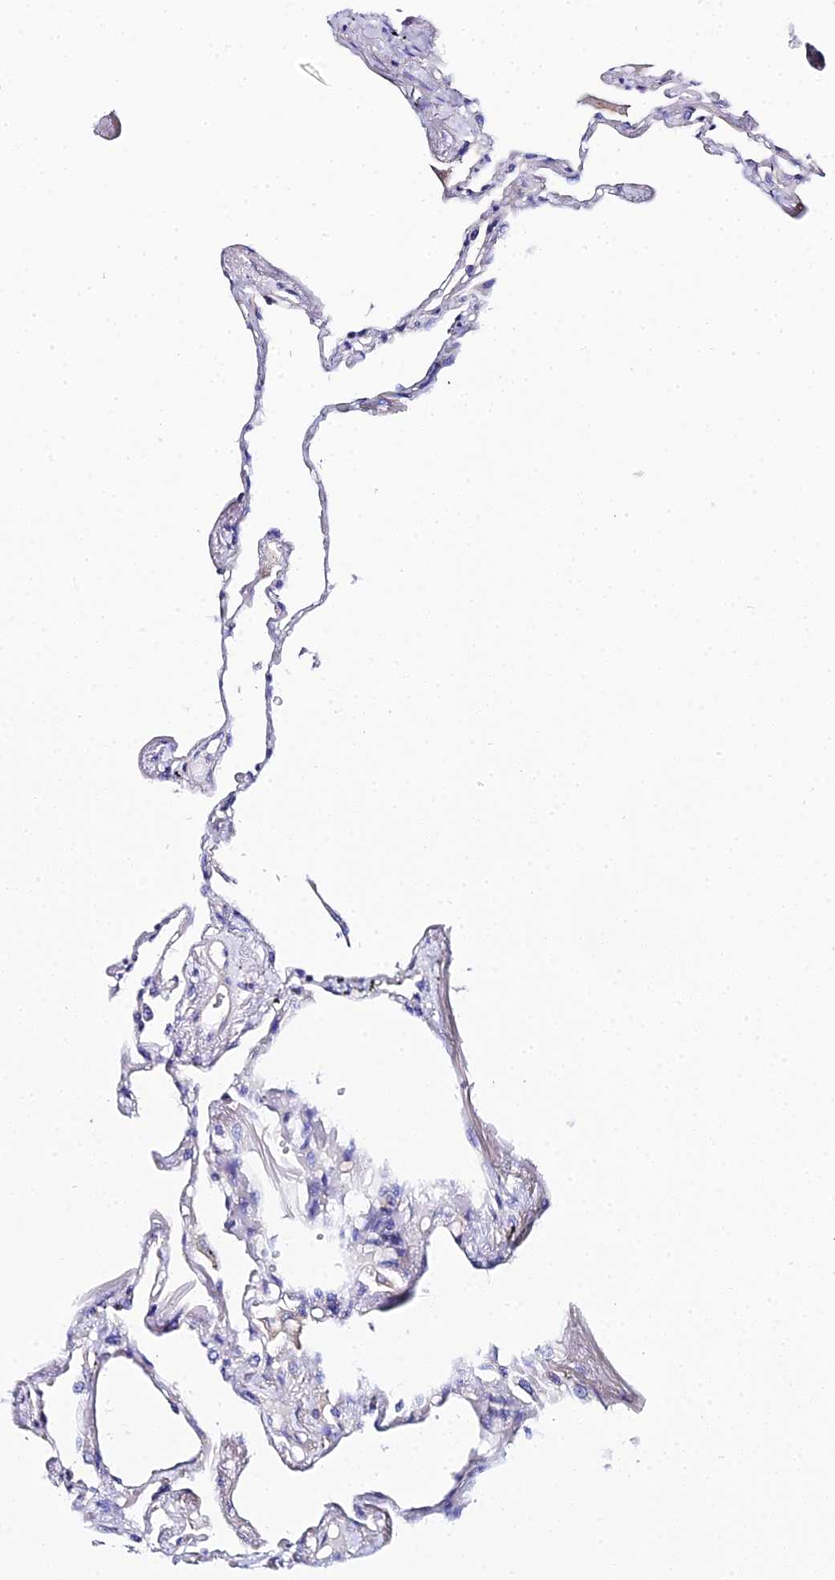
{"staining": {"intensity": "negative", "quantity": "none", "location": "none"}, "tissue": "lung", "cell_type": "Alveolar cells", "image_type": "normal", "snomed": [{"axis": "morphology", "description": "Normal tissue, NOS"}, {"axis": "topography", "description": "Lung"}], "caption": "DAB immunohistochemical staining of unremarkable lung displays no significant positivity in alveolar cells. (Stains: DAB (3,3'-diaminobenzidine) immunohistochemistry (IHC) with hematoxylin counter stain, Microscopy: brightfield microscopy at high magnification).", "gene": "APOBEC3H", "patient": {"sex": "female", "age": 67}}